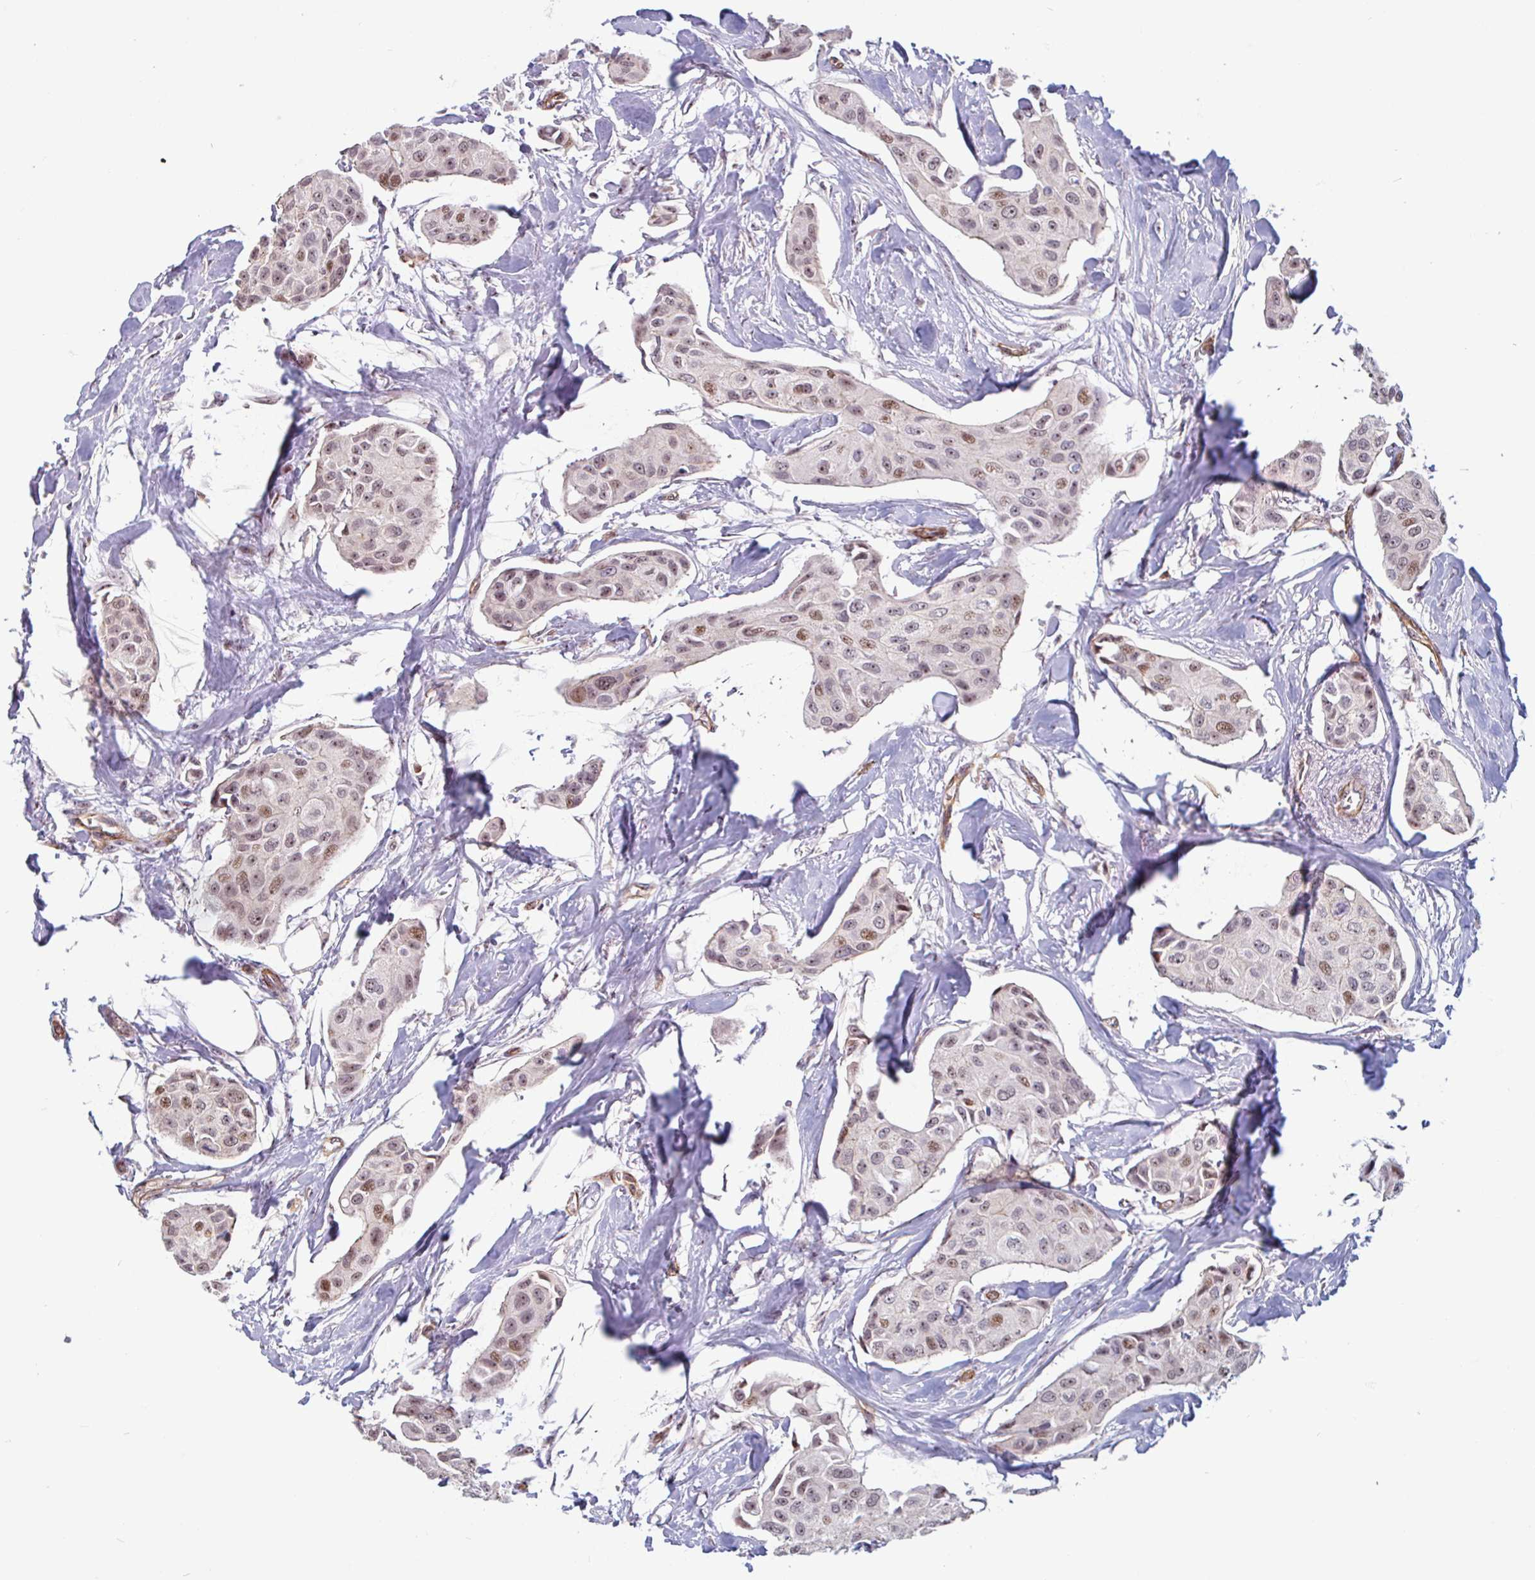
{"staining": {"intensity": "moderate", "quantity": "25%-75%", "location": "nuclear"}, "tissue": "breast cancer", "cell_type": "Tumor cells", "image_type": "cancer", "snomed": [{"axis": "morphology", "description": "Duct carcinoma"}, {"axis": "topography", "description": "Breast"}, {"axis": "topography", "description": "Lymph node"}], "caption": "Moderate nuclear staining is seen in about 25%-75% of tumor cells in breast invasive ductal carcinoma.", "gene": "ZNF689", "patient": {"sex": "female", "age": 80}}